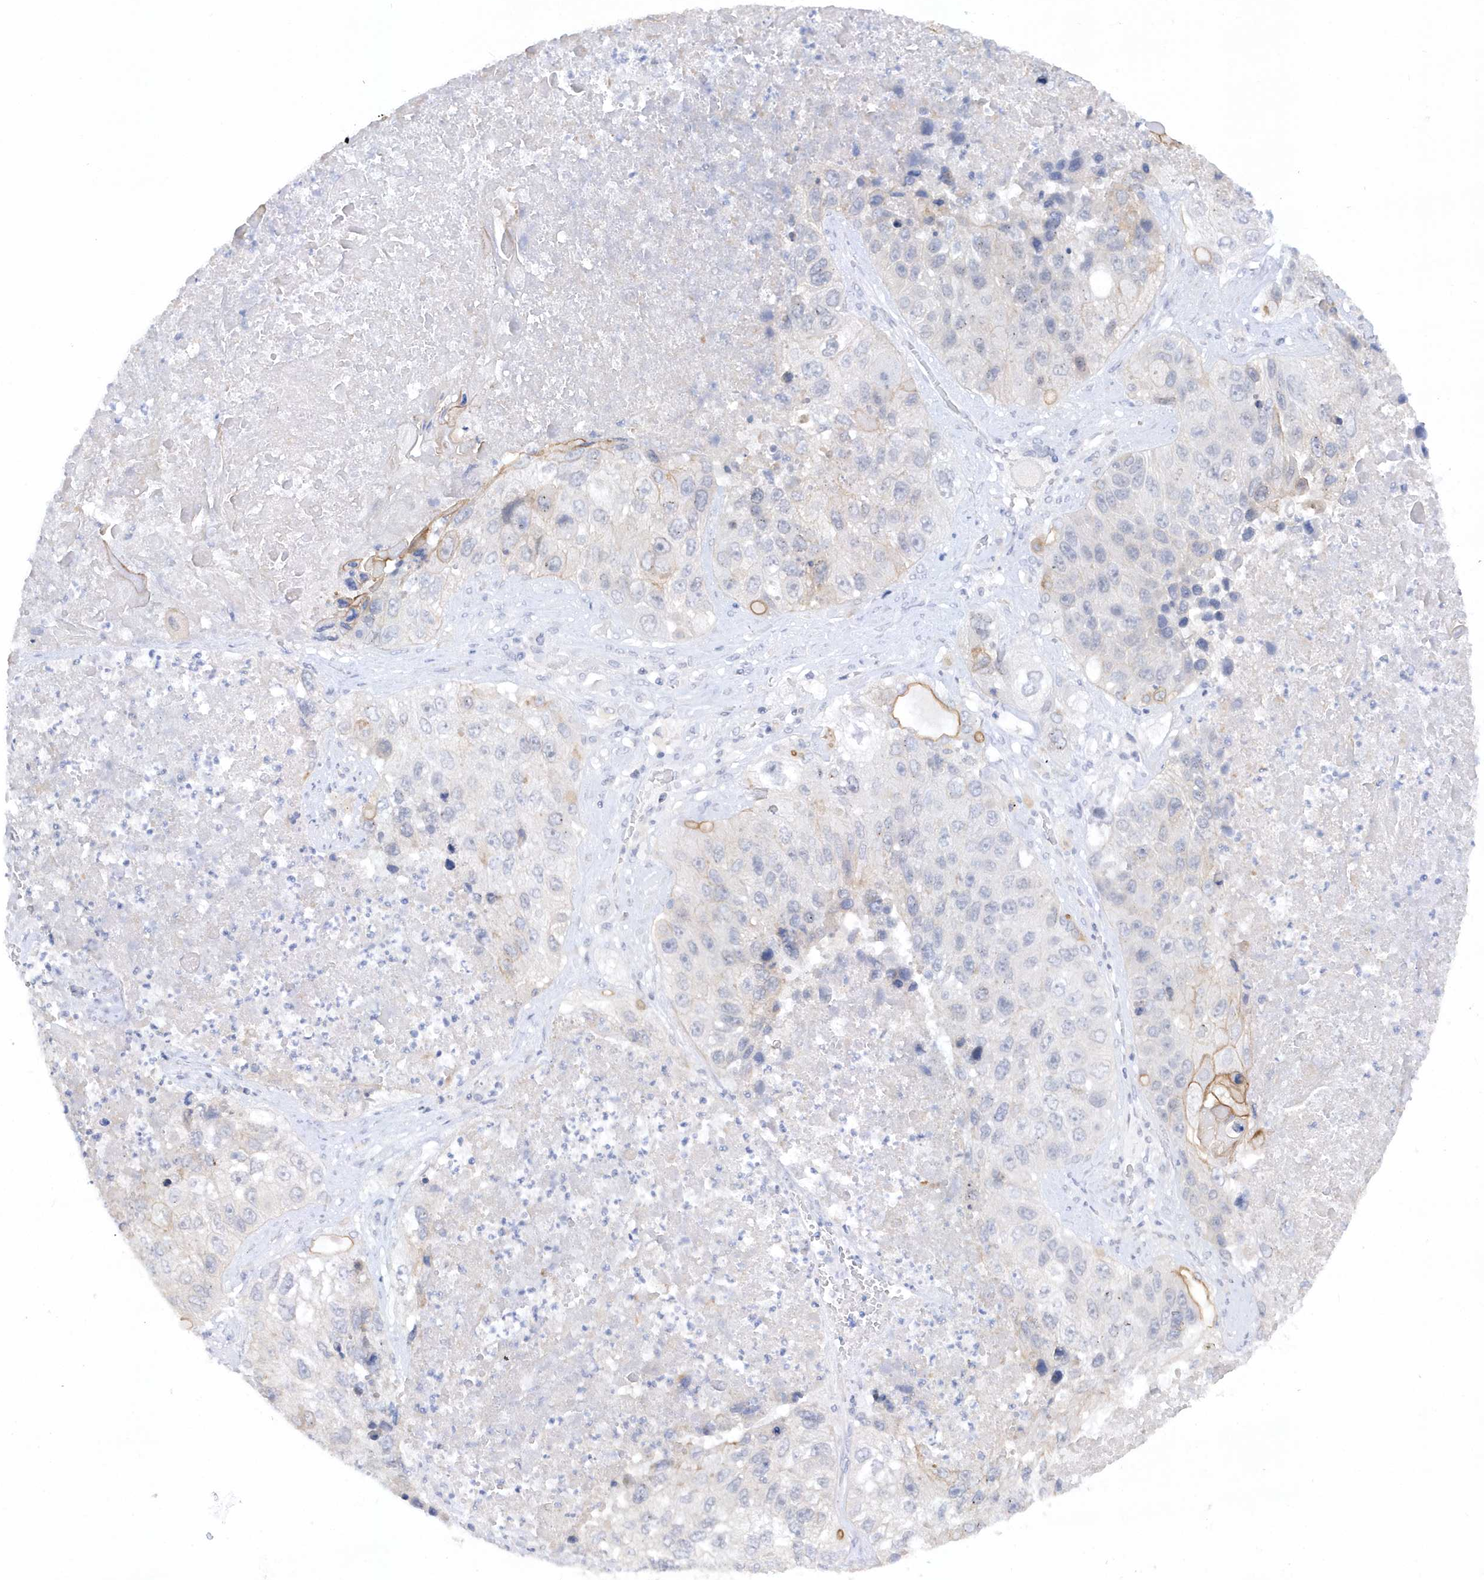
{"staining": {"intensity": "moderate", "quantity": "<25%", "location": "cytoplasmic/membranous"}, "tissue": "lung cancer", "cell_type": "Tumor cells", "image_type": "cancer", "snomed": [{"axis": "morphology", "description": "Squamous cell carcinoma, NOS"}, {"axis": "topography", "description": "Lung"}], "caption": "A high-resolution image shows immunohistochemistry staining of lung cancer, which shows moderate cytoplasmic/membranous positivity in about <25% of tumor cells.", "gene": "RPE", "patient": {"sex": "male", "age": 61}}